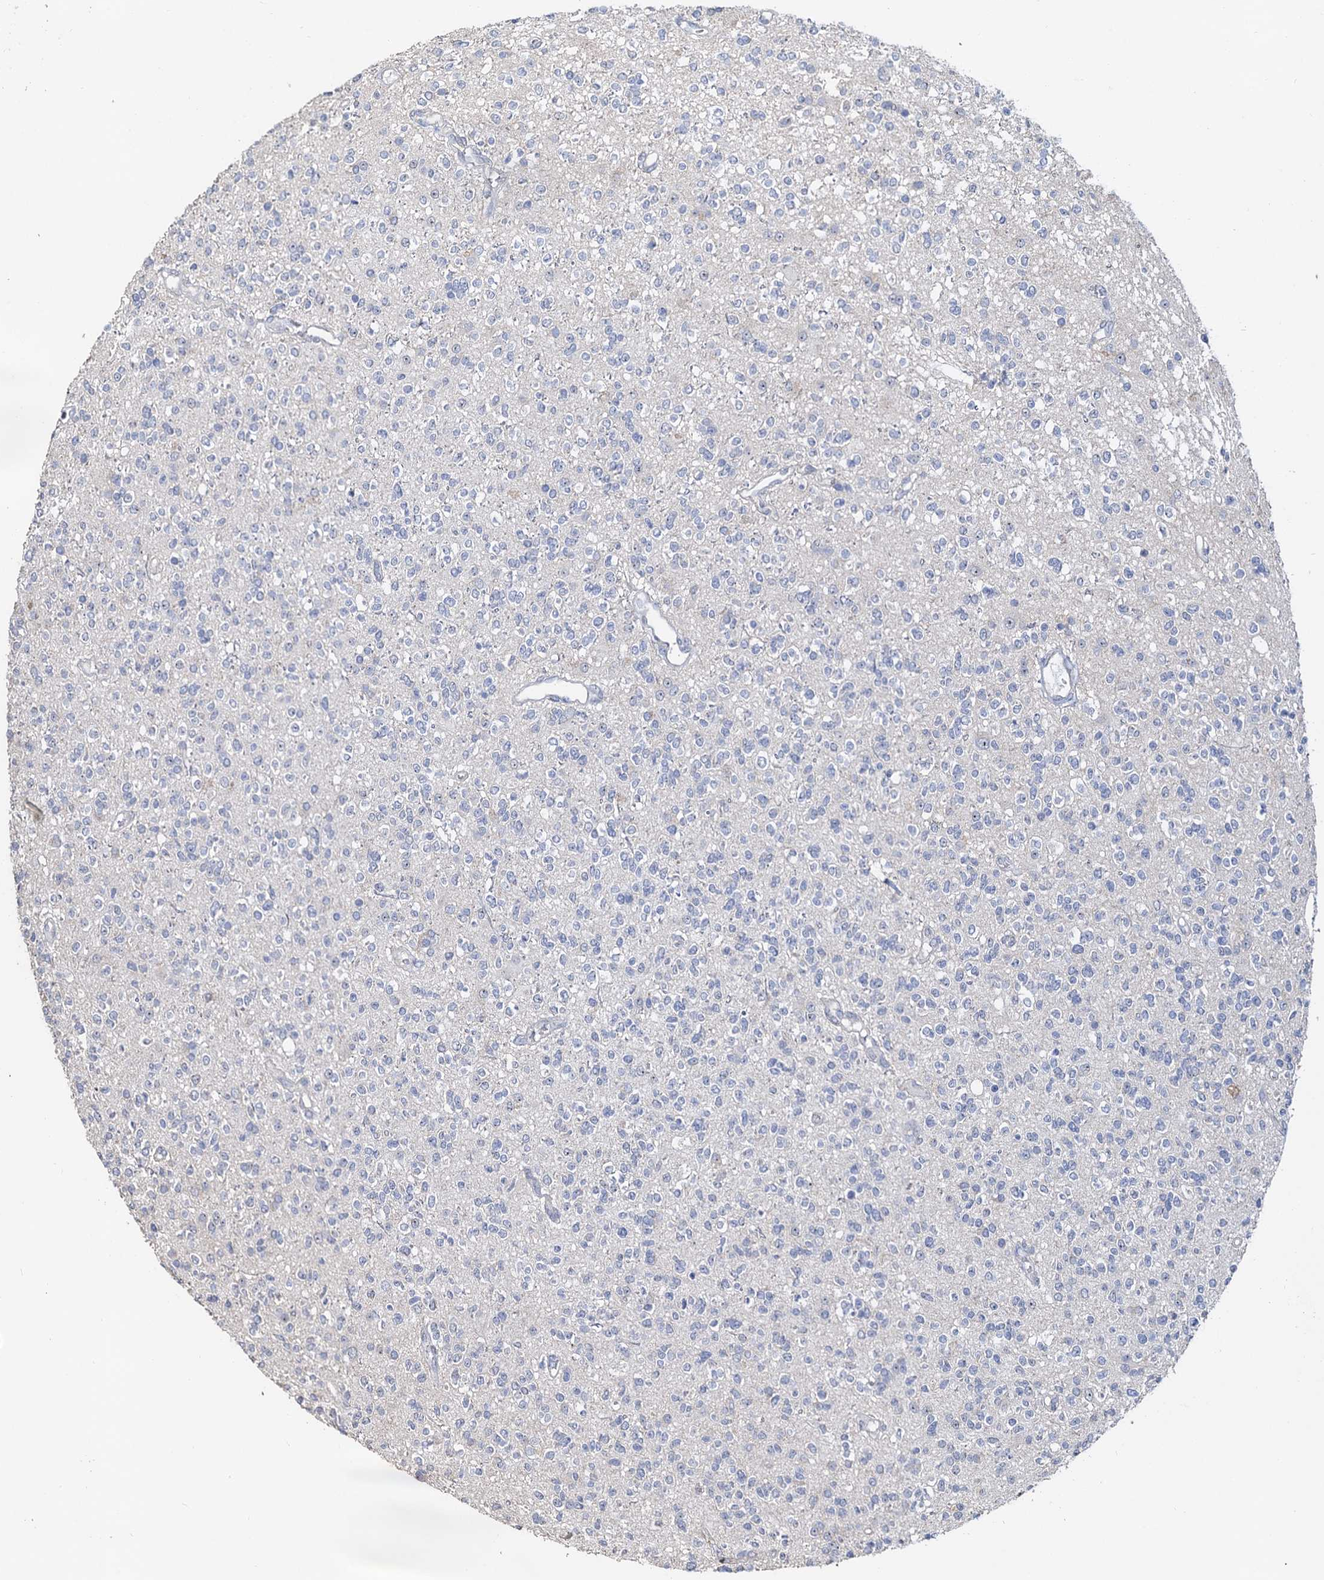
{"staining": {"intensity": "negative", "quantity": "none", "location": "none"}, "tissue": "glioma", "cell_type": "Tumor cells", "image_type": "cancer", "snomed": [{"axis": "morphology", "description": "Glioma, malignant, High grade"}, {"axis": "topography", "description": "Brain"}], "caption": "An immunohistochemistry photomicrograph of malignant glioma (high-grade) is shown. There is no staining in tumor cells of malignant glioma (high-grade).", "gene": "C2CD3", "patient": {"sex": "male", "age": 34}}